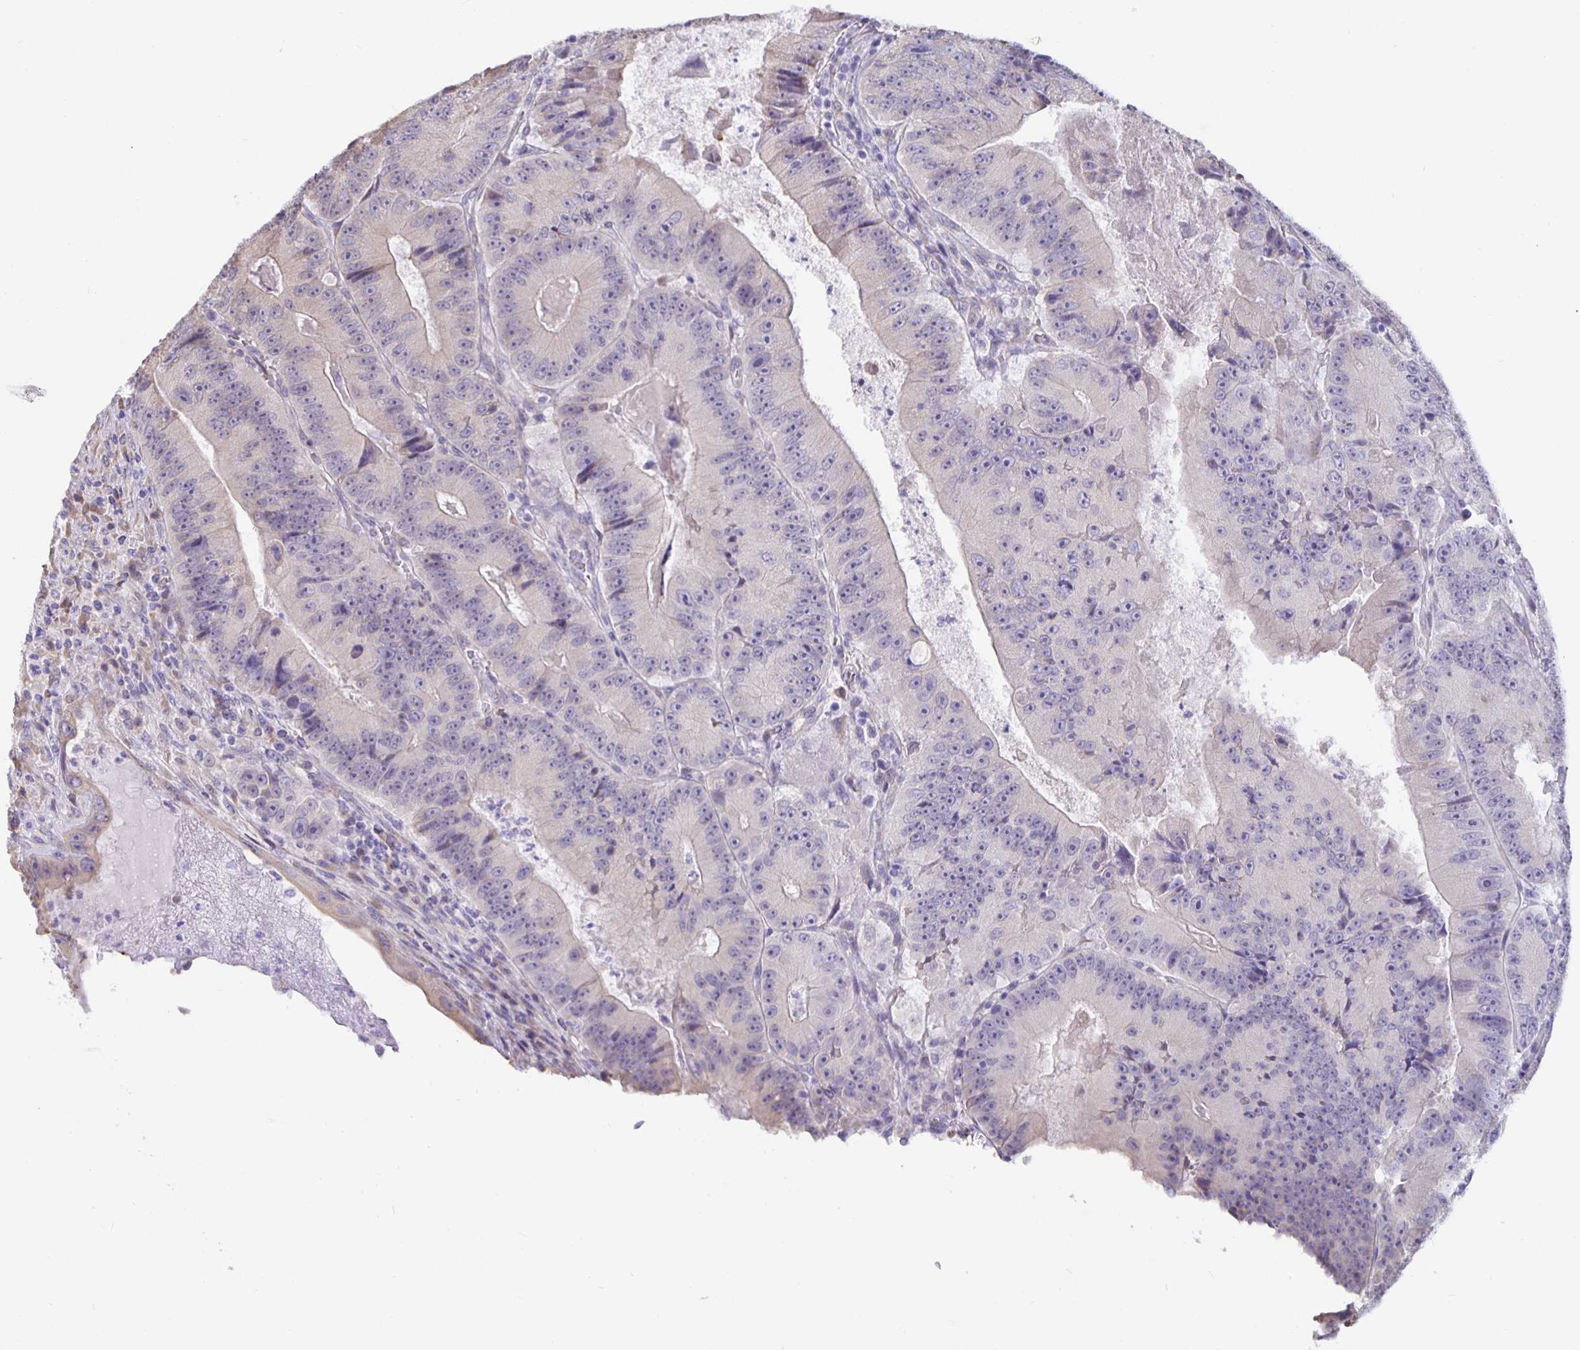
{"staining": {"intensity": "negative", "quantity": "none", "location": "none"}, "tissue": "colorectal cancer", "cell_type": "Tumor cells", "image_type": "cancer", "snomed": [{"axis": "morphology", "description": "Adenocarcinoma, NOS"}, {"axis": "topography", "description": "Colon"}], "caption": "Photomicrograph shows no protein positivity in tumor cells of colorectal cancer tissue.", "gene": "DNAI2", "patient": {"sex": "female", "age": 86}}